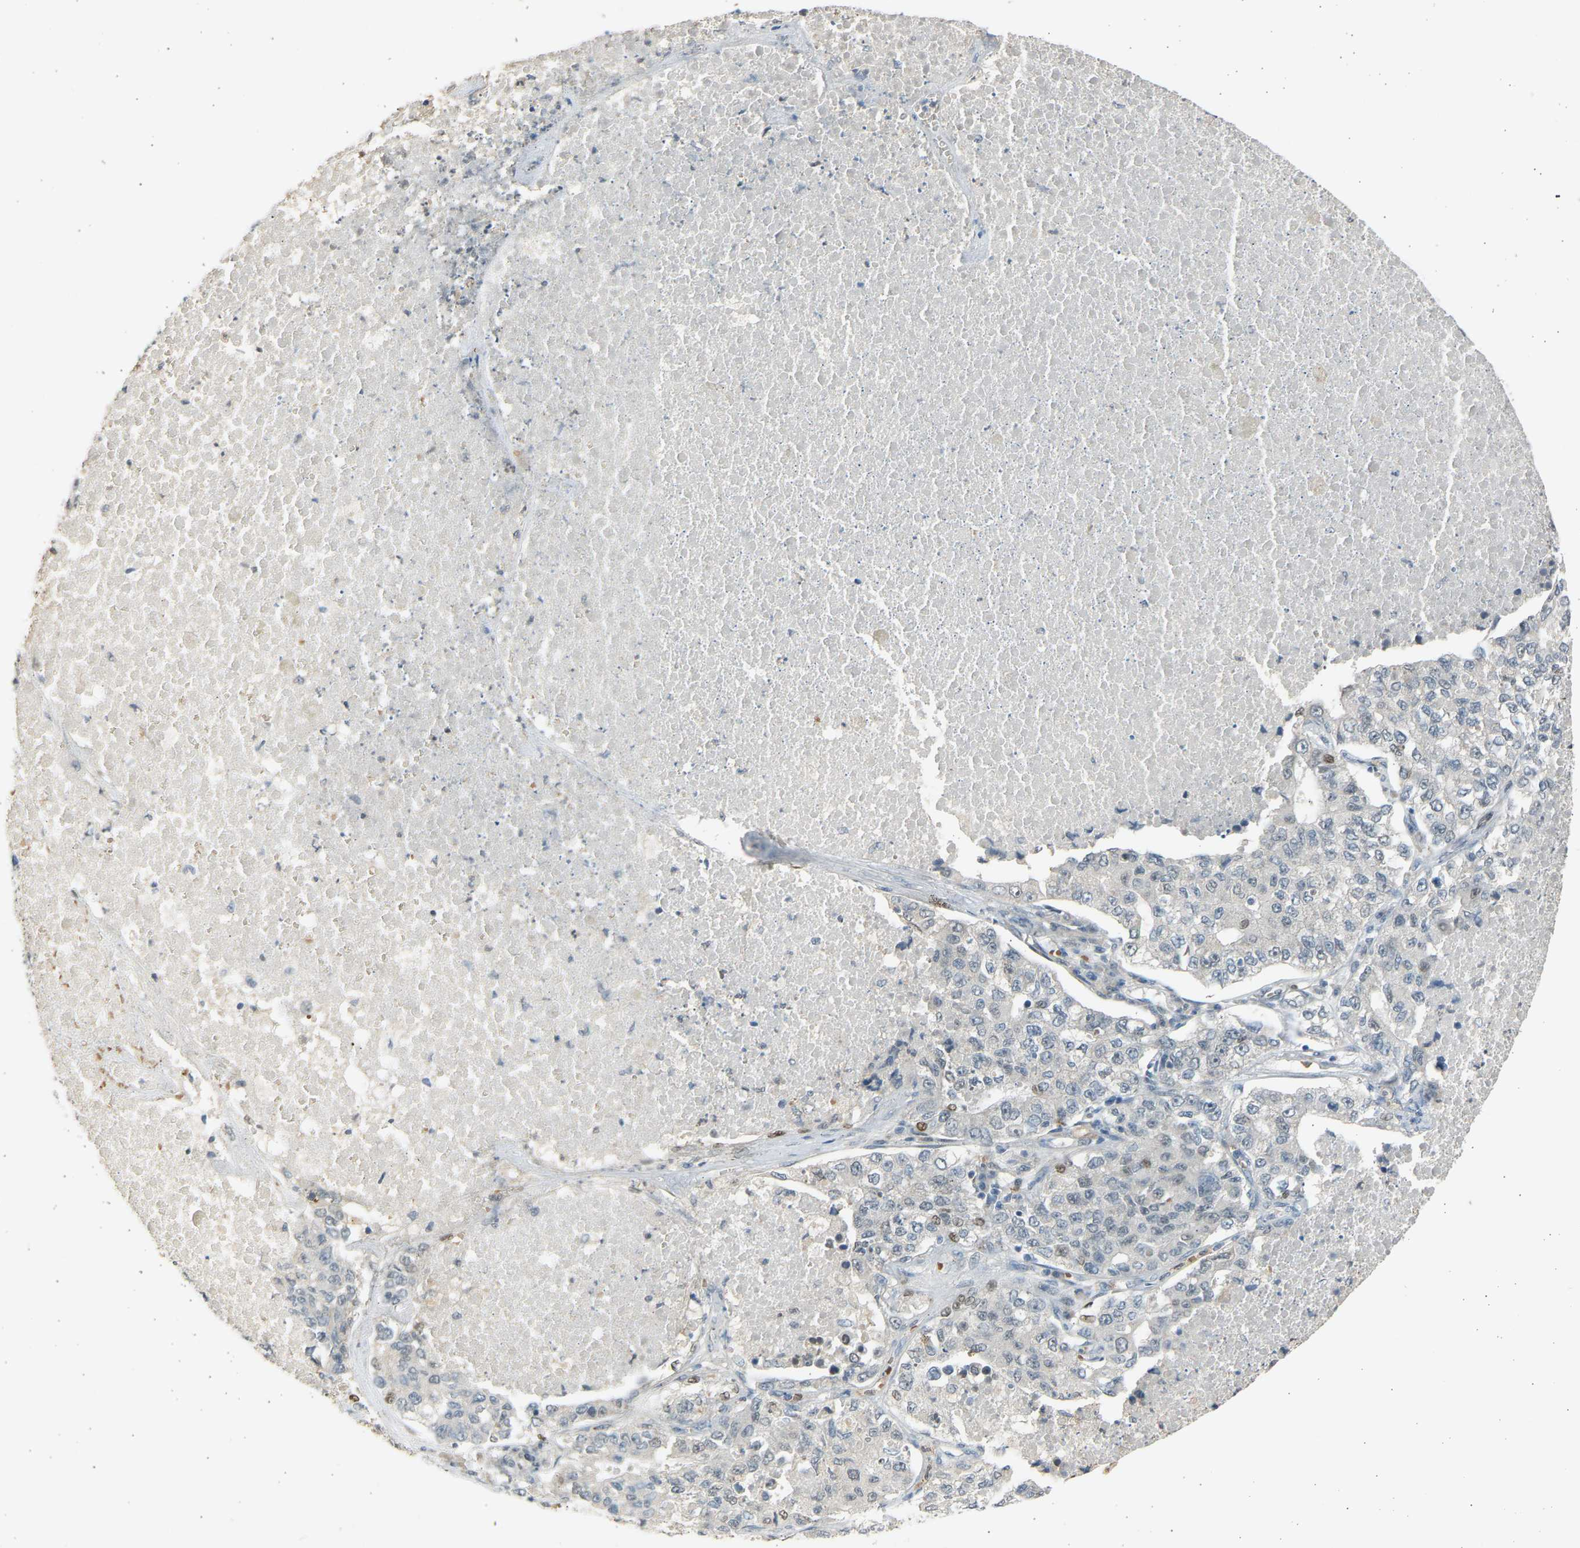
{"staining": {"intensity": "weak", "quantity": "<25%", "location": "nuclear"}, "tissue": "lung cancer", "cell_type": "Tumor cells", "image_type": "cancer", "snomed": [{"axis": "morphology", "description": "Adenocarcinoma, NOS"}, {"axis": "topography", "description": "Lung"}], "caption": "There is no significant expression in tumor cells of lung cancer.", "gene": "BIRC2", "patient": {"sex": "male", "age": 49}}